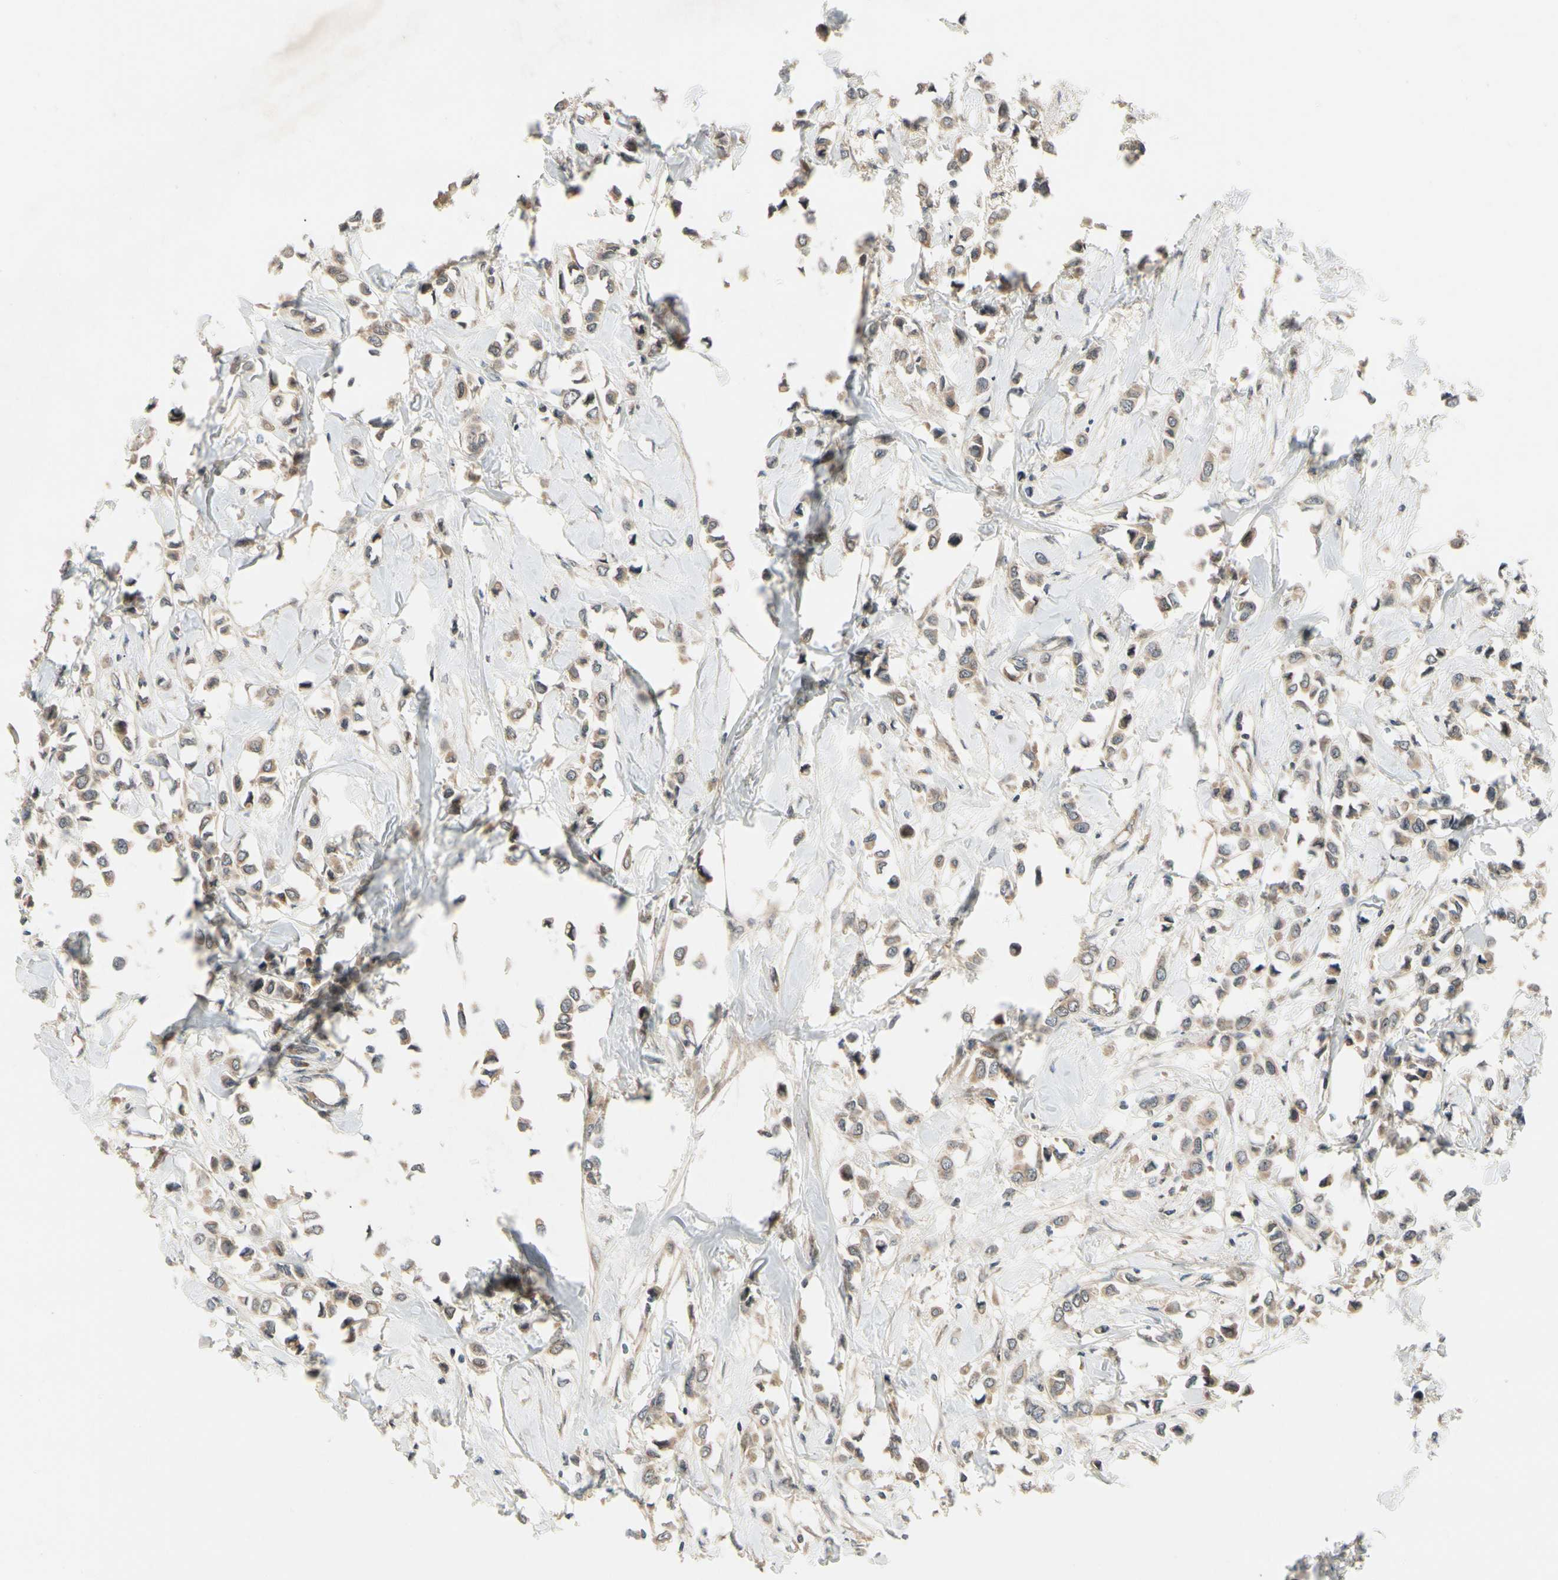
{"staining": {"intensity": "moderate", "quantity": ">75%", "location": "cytoplasmic/membranous"}, "tissue": "breast cancer", "cell_type": "Tumor cells", "image_type": "cancer", "snomed": [{"axis": "morphology", "description": "Lobular carcinoma"}, {"axis": "topography", "description": "Breast"}], "caption": "Brown immunohistochemical staining in human breast cancer displays moderate cytoplasmic/membranous expression in approximately >75% of tumor cells.", "gene": "RNF14", "patient": {"sex": "female", "age": 51}}